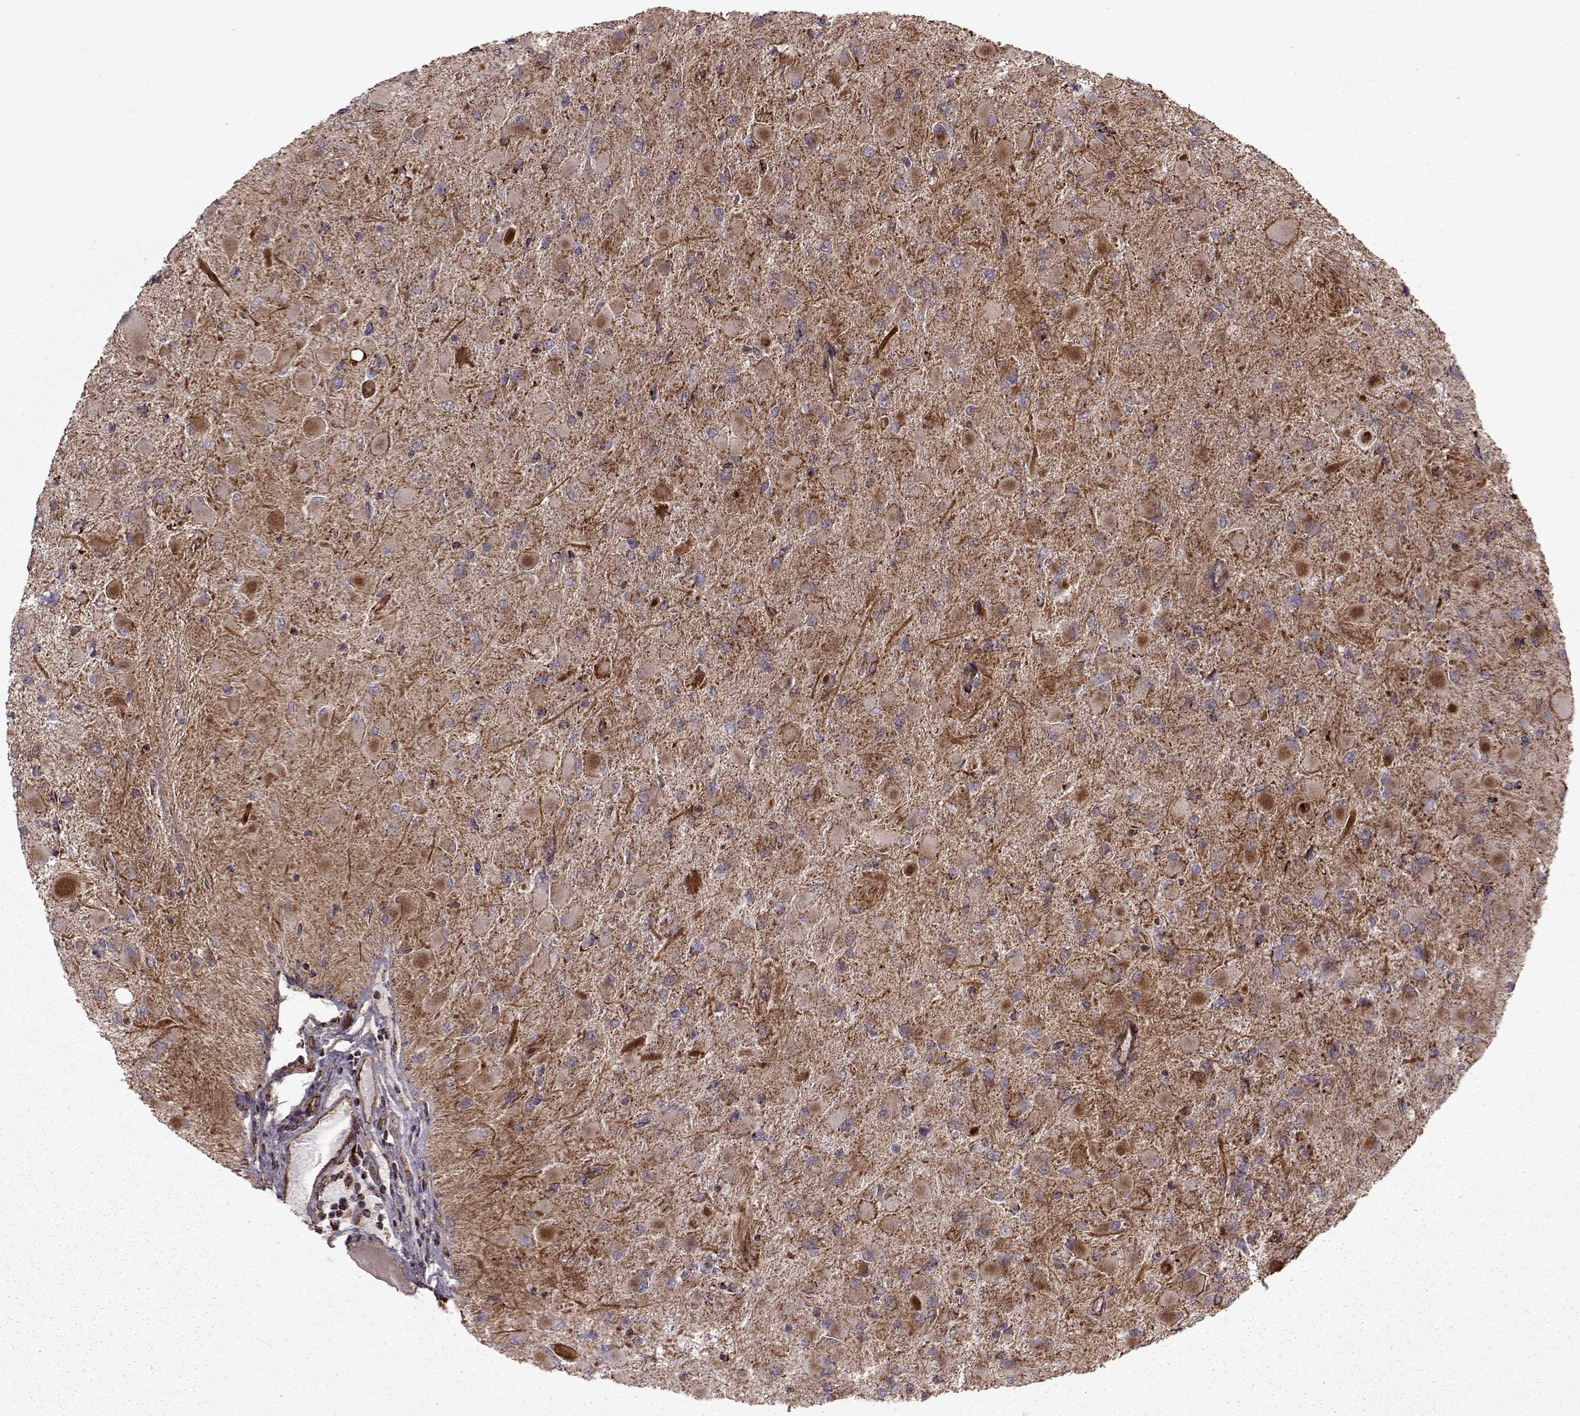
{"staining": {"intensity": "moderate", "quantity": "25%-75%", "location": "cytoplasmic/membranous"}, "tissue": "glioma", "cell_type": "Tumor cells", "image_type": "cancer", "snomed": [{"axis": "morphology", "description": "Glioma, malignant, High grade"}, {"axis": "topography", "description": "Cerebral cortex"}], "caption": "High-power microscopy captured an IHC photomicrograph of glioma, revealing moderate cytoplasmic/membranous positivity in approximately 25%-75% of tumor cells.", "gene": "FXN", "patient": {"sex": "female", "age": 36}}